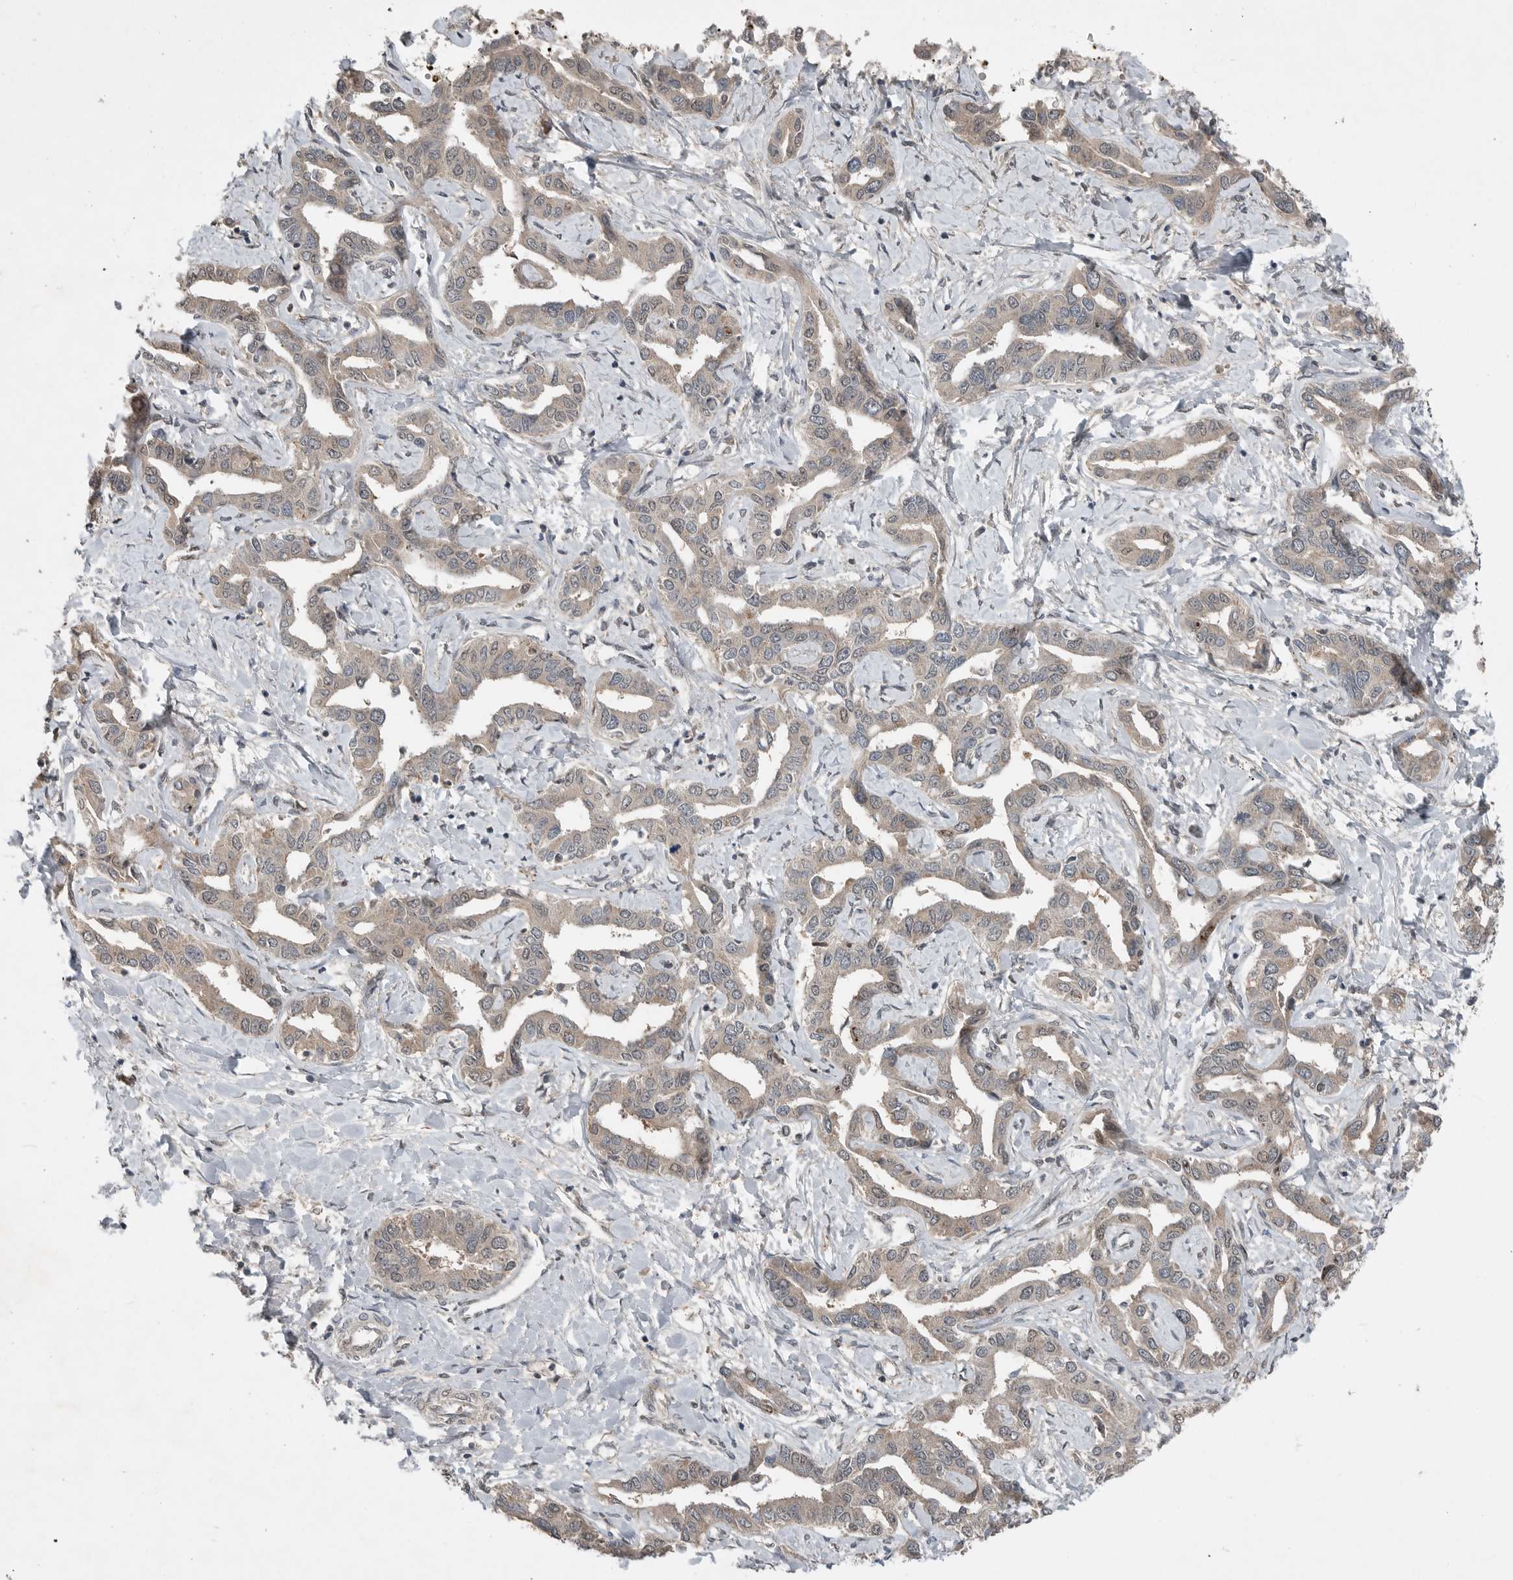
{"staining": {"intensity": "weak", "quantity": ">75%", "location": "cytoplasmic/membranous"}, "tissue": "liver cancer", "cell_type": "Tumor cells", "image_type": "cancer", "snomed": [{"axis": "morphology", "description": "Cholangiocarcinoma"}, {"axis": "topography", "description": "Liver"}], "caption": "High-power microscopy captured an immunohistochemistry histopathology image of liver cancer, revealing weak cytoplasmic/membranous expression in about >75% of tumor cells.", "gene": "MFAP3L", "patient": {"sex": "male", "age": 59}}